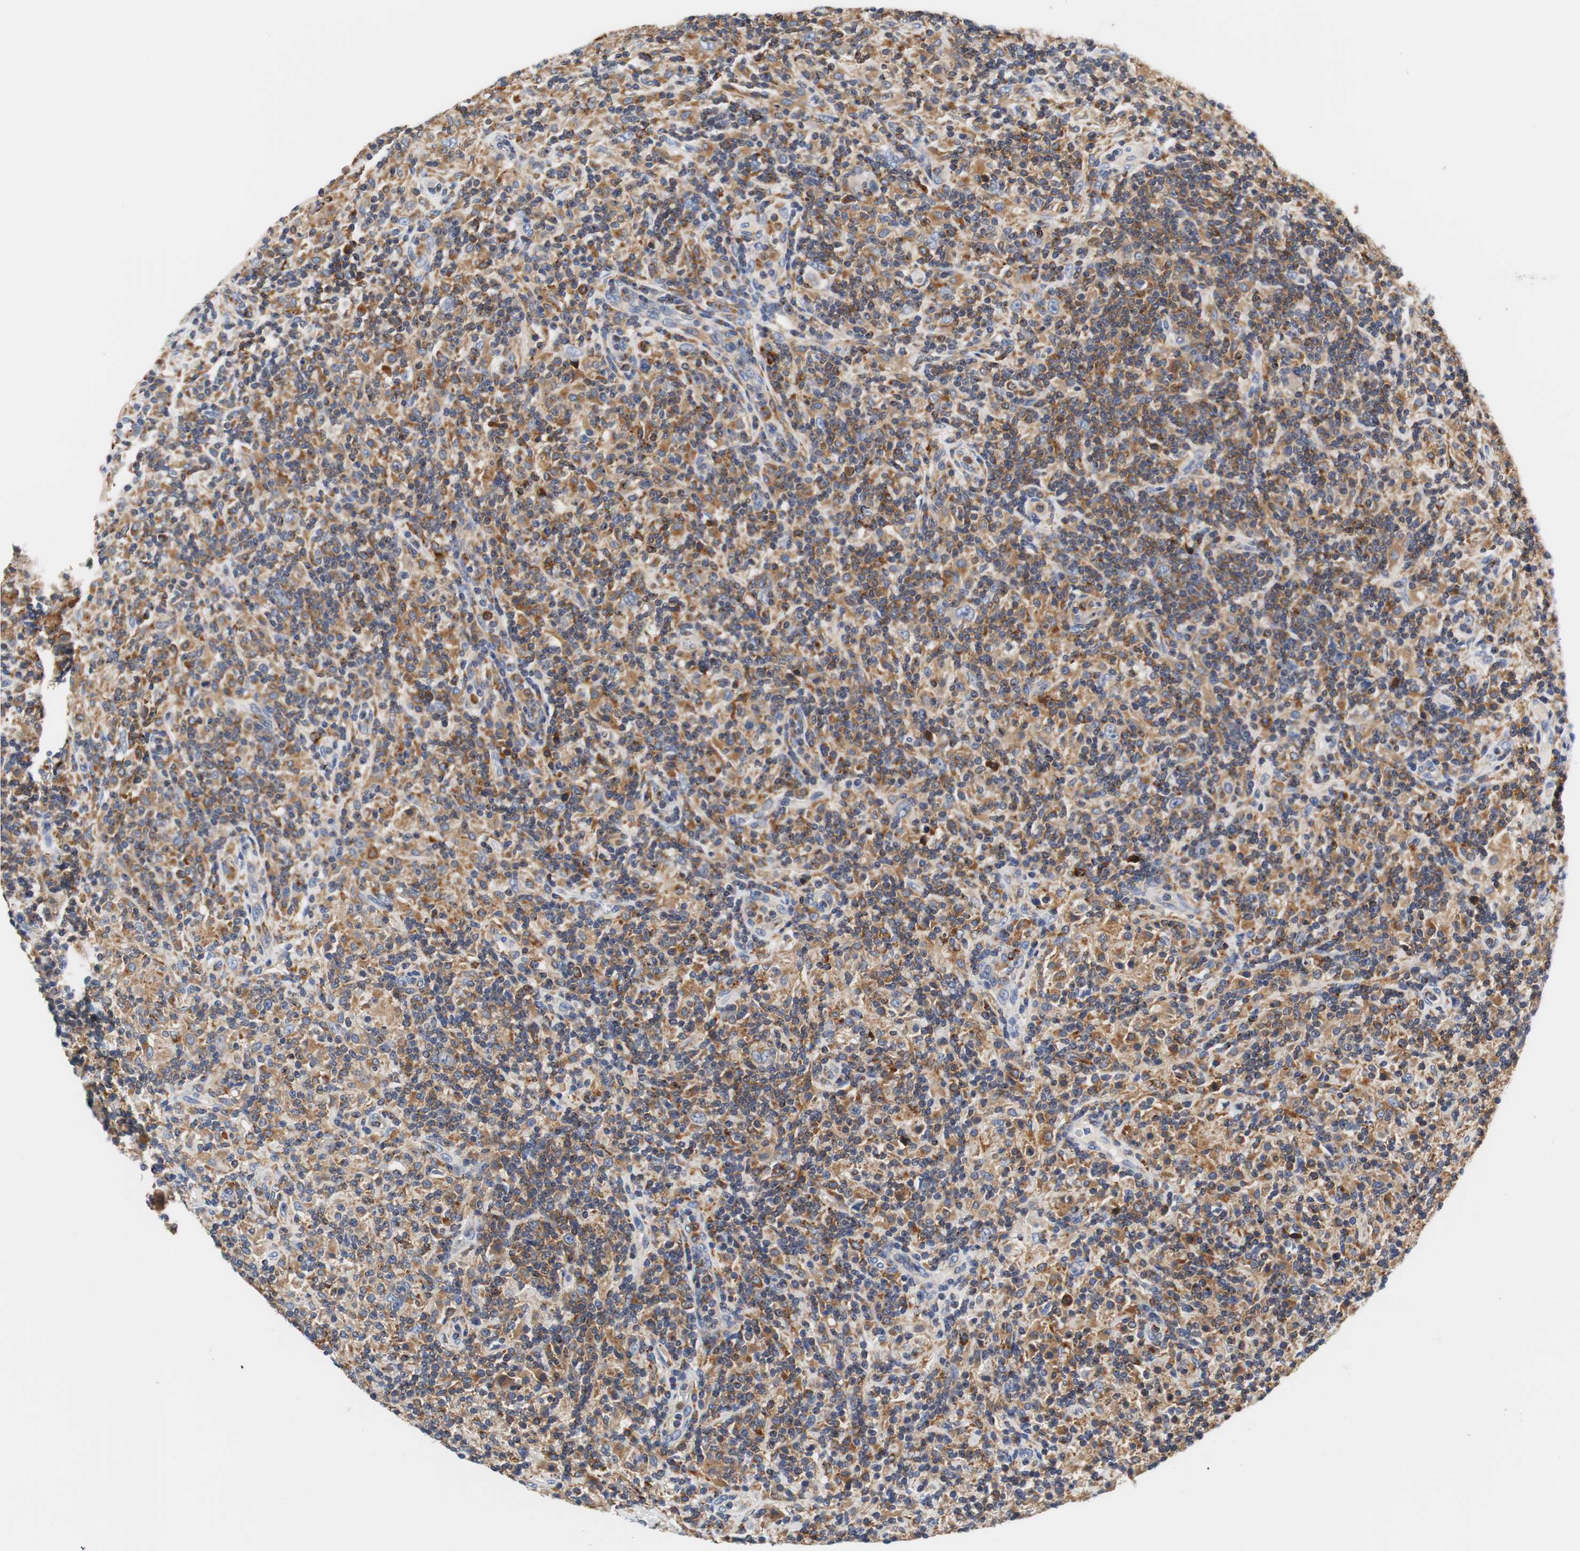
{"staining": {"intensity": "strong", "quantity": ">75%", "location": "cytoplasmic/membranous"}, "tissue": "lymphoma", "cell_type": "Tumor cells", "image_type": "cancer", "snomed": [{"axis": "morphology", "description": "Hodgkin's disease, NOS"}, {"axis": "topography", "description": "Lymph node"}], "caption": "Human Hodgkin's disease stained with a brown dye displays strong cytoplasmic/membranous positive expression in about >75% of tumor cells.", "gene": "VAMP8", "patient": {"sex": "male", "age": 70}}